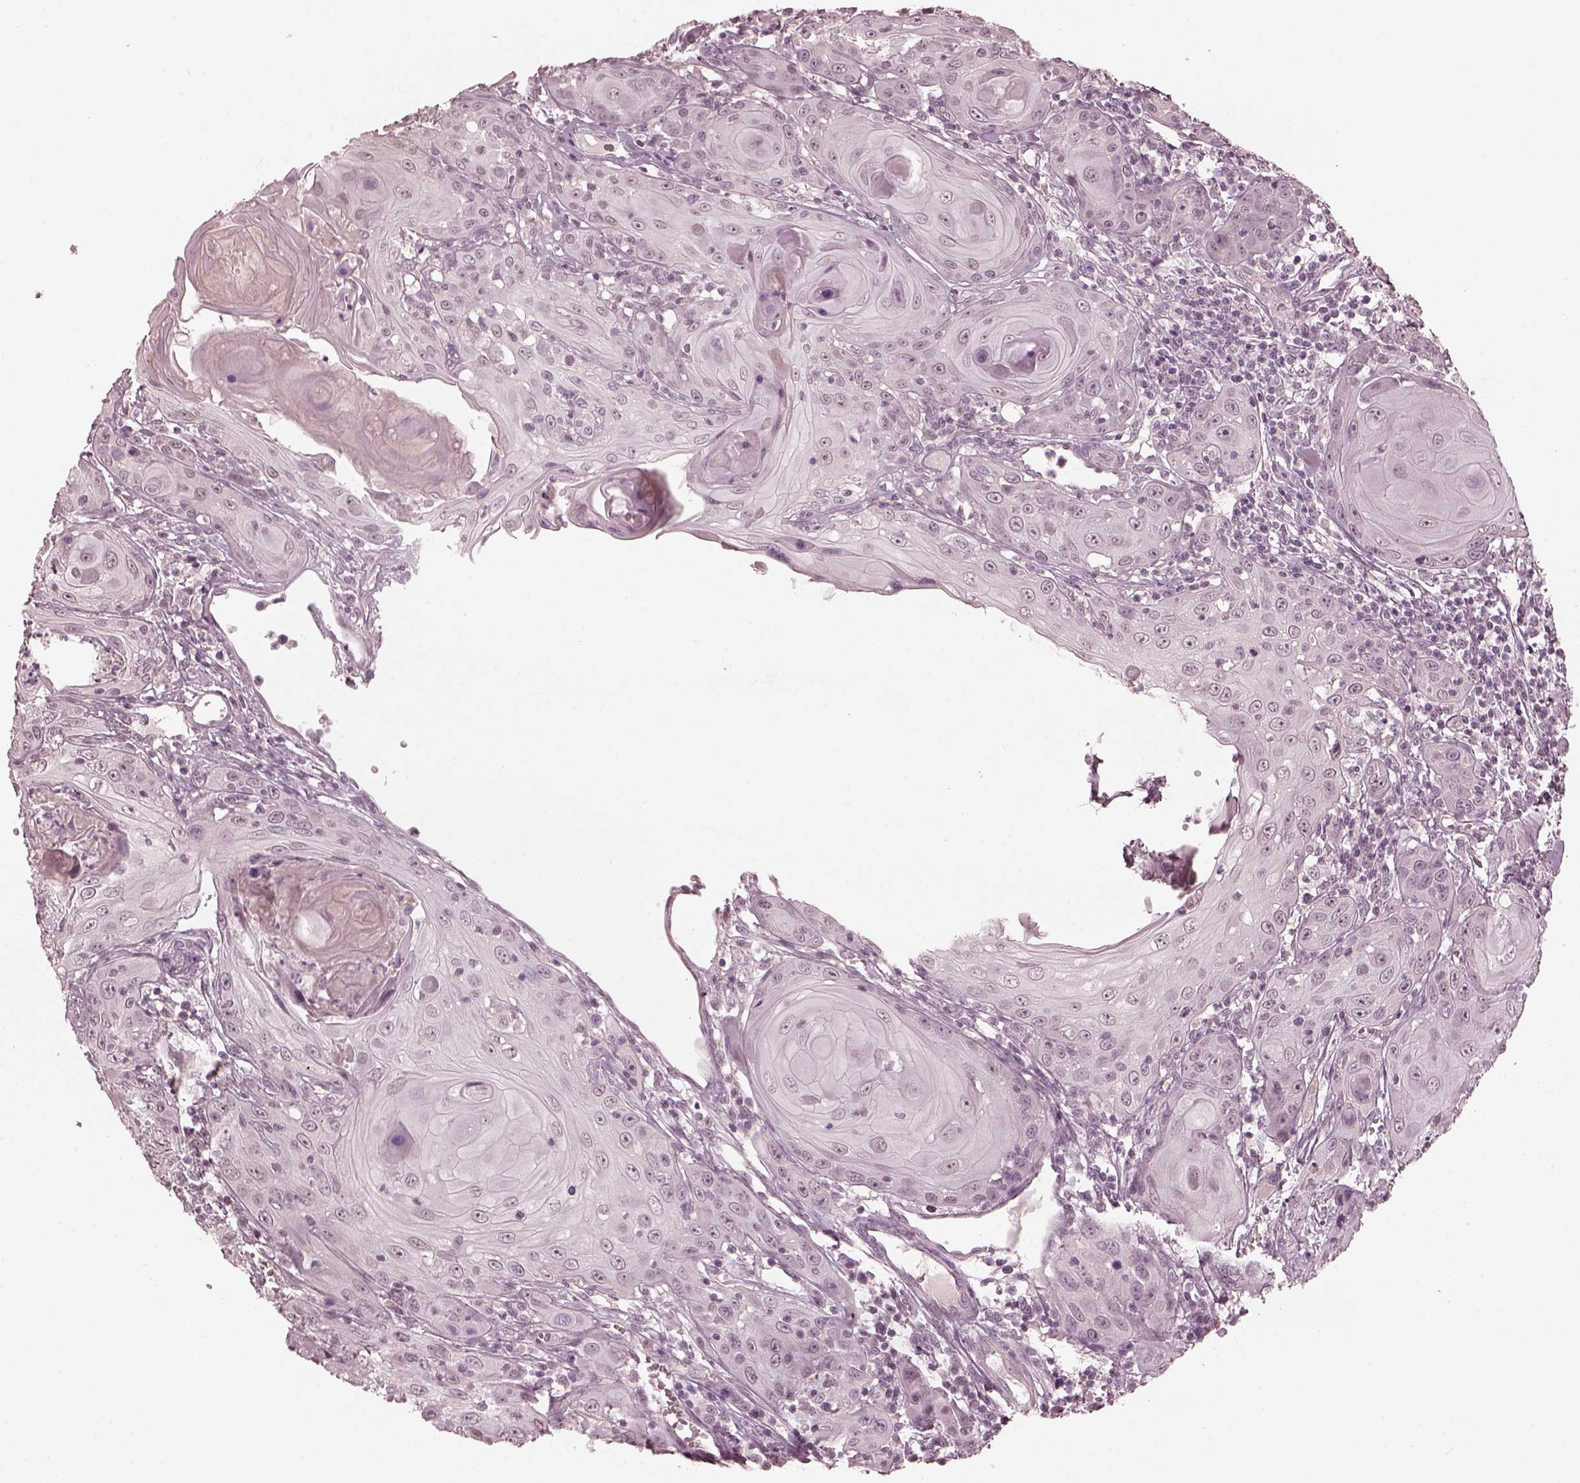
{"staining": {"intensity": "negative", "quantity": "none", "location": "none"}, "tissue": "head and neck cancer", "cell_type": "Tumor cells", "image_type": "cancer", "snomed": [{"axis": "morphology", "description": "Squamous cell carcinoma, NOS"}, {"axis": "topography", "description": "Head-Neck"}], "caption": "Protein analysis of head and neck cancer (squamous cell carcinoma) displays no significant staining in tumor cells.", "gene": "OPTC", "patient": {"sex": "female", "age": 80}}